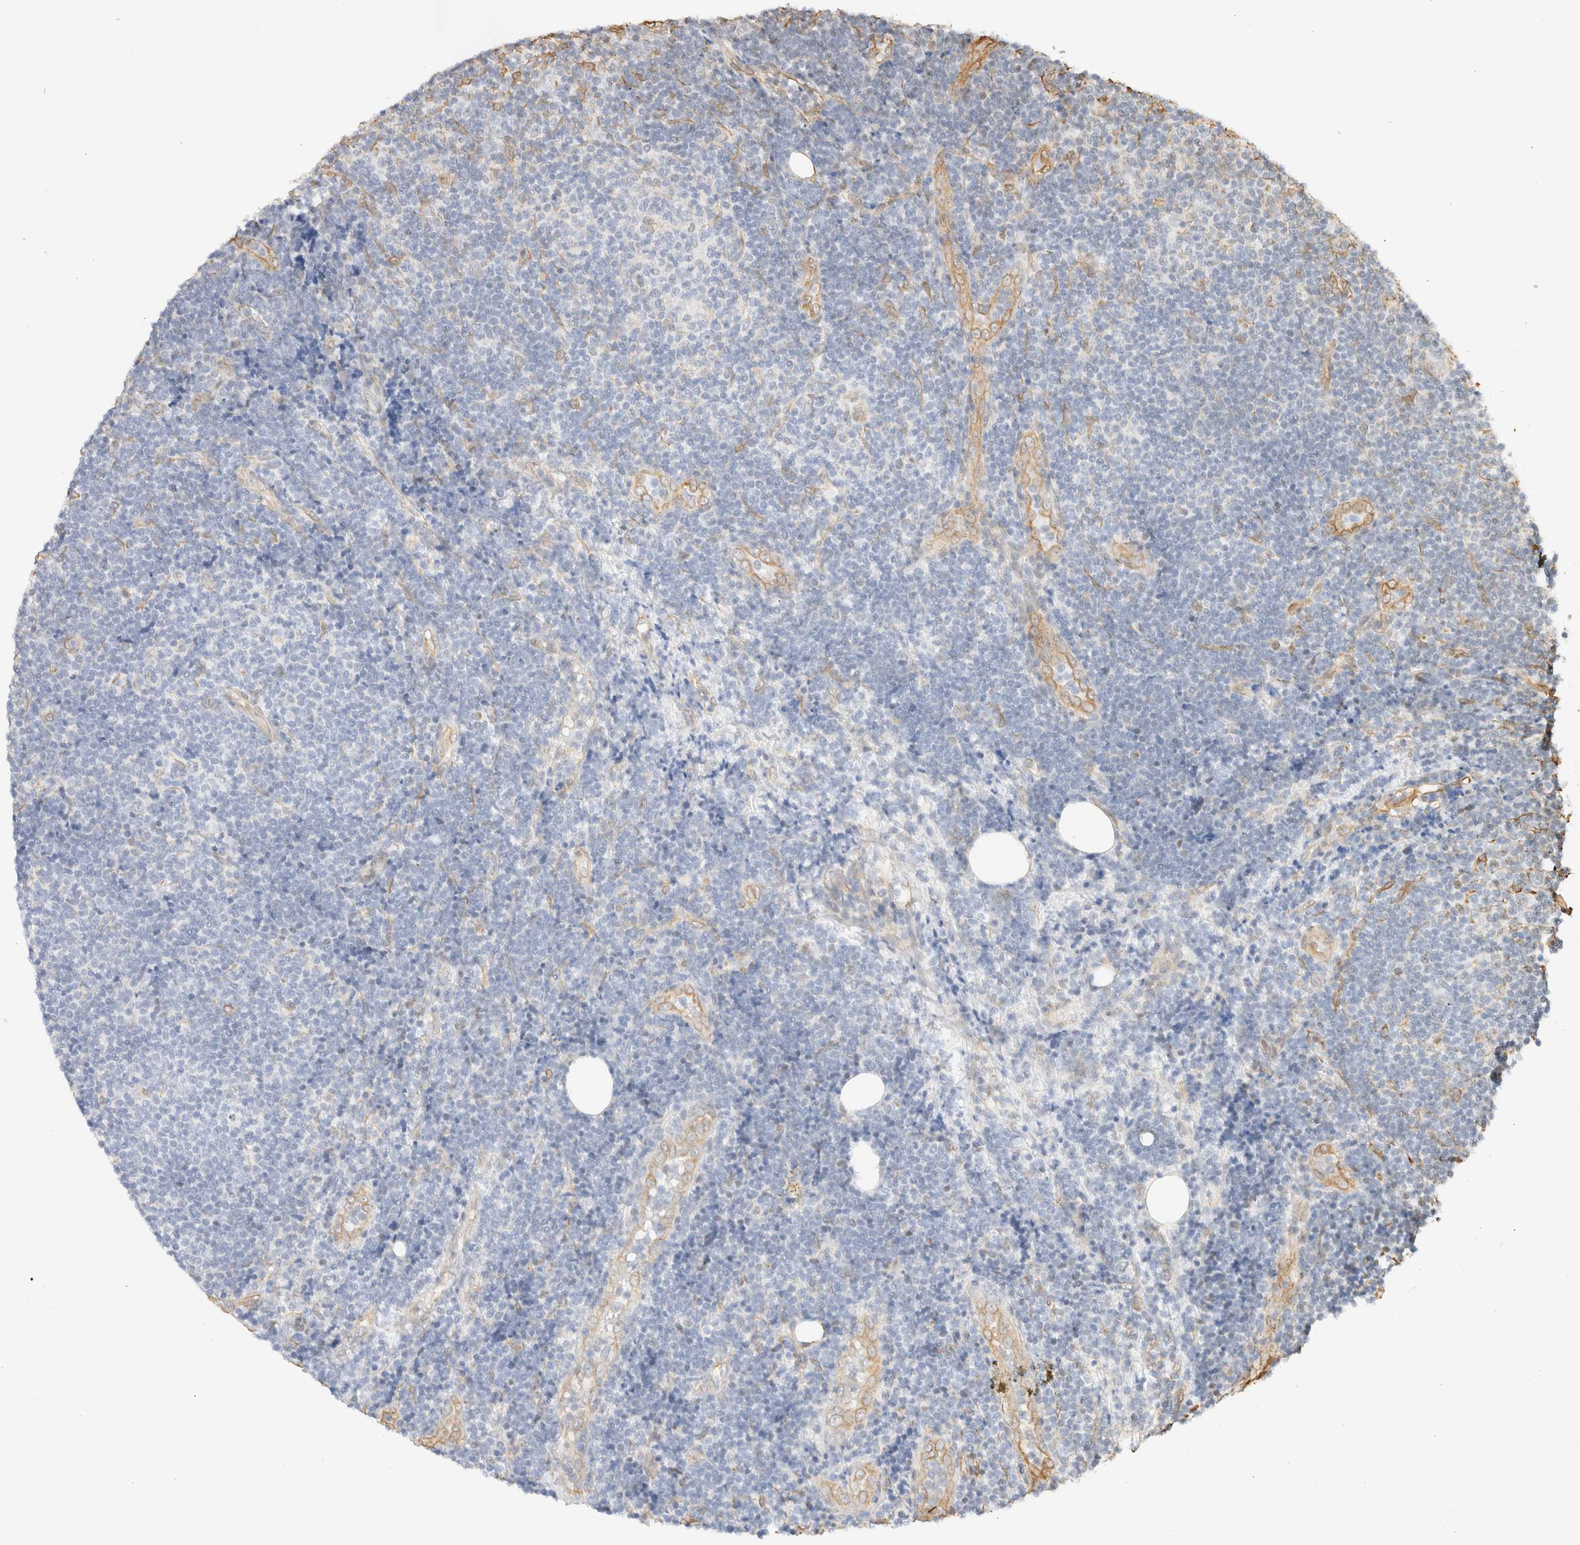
{"staining": {"intensity": "negative", "quantity": "none", "location": "none"}, "tissue": "lymphoma", "cell_type": "Tumor cells", "image_type": "cancer", "snomed": [{"axis": "morphology", "description": "Malignant lymphoma, non-Hodgkin's type, Low grade"}, {"axis": "topography", "description": "Lymph node"}], "caption": "Immunohistochemical staining of lymphoma shows no significant staining in tumor cells.", "gene": "ARID5A", "patient": {"sex": "male", "age": 83}}